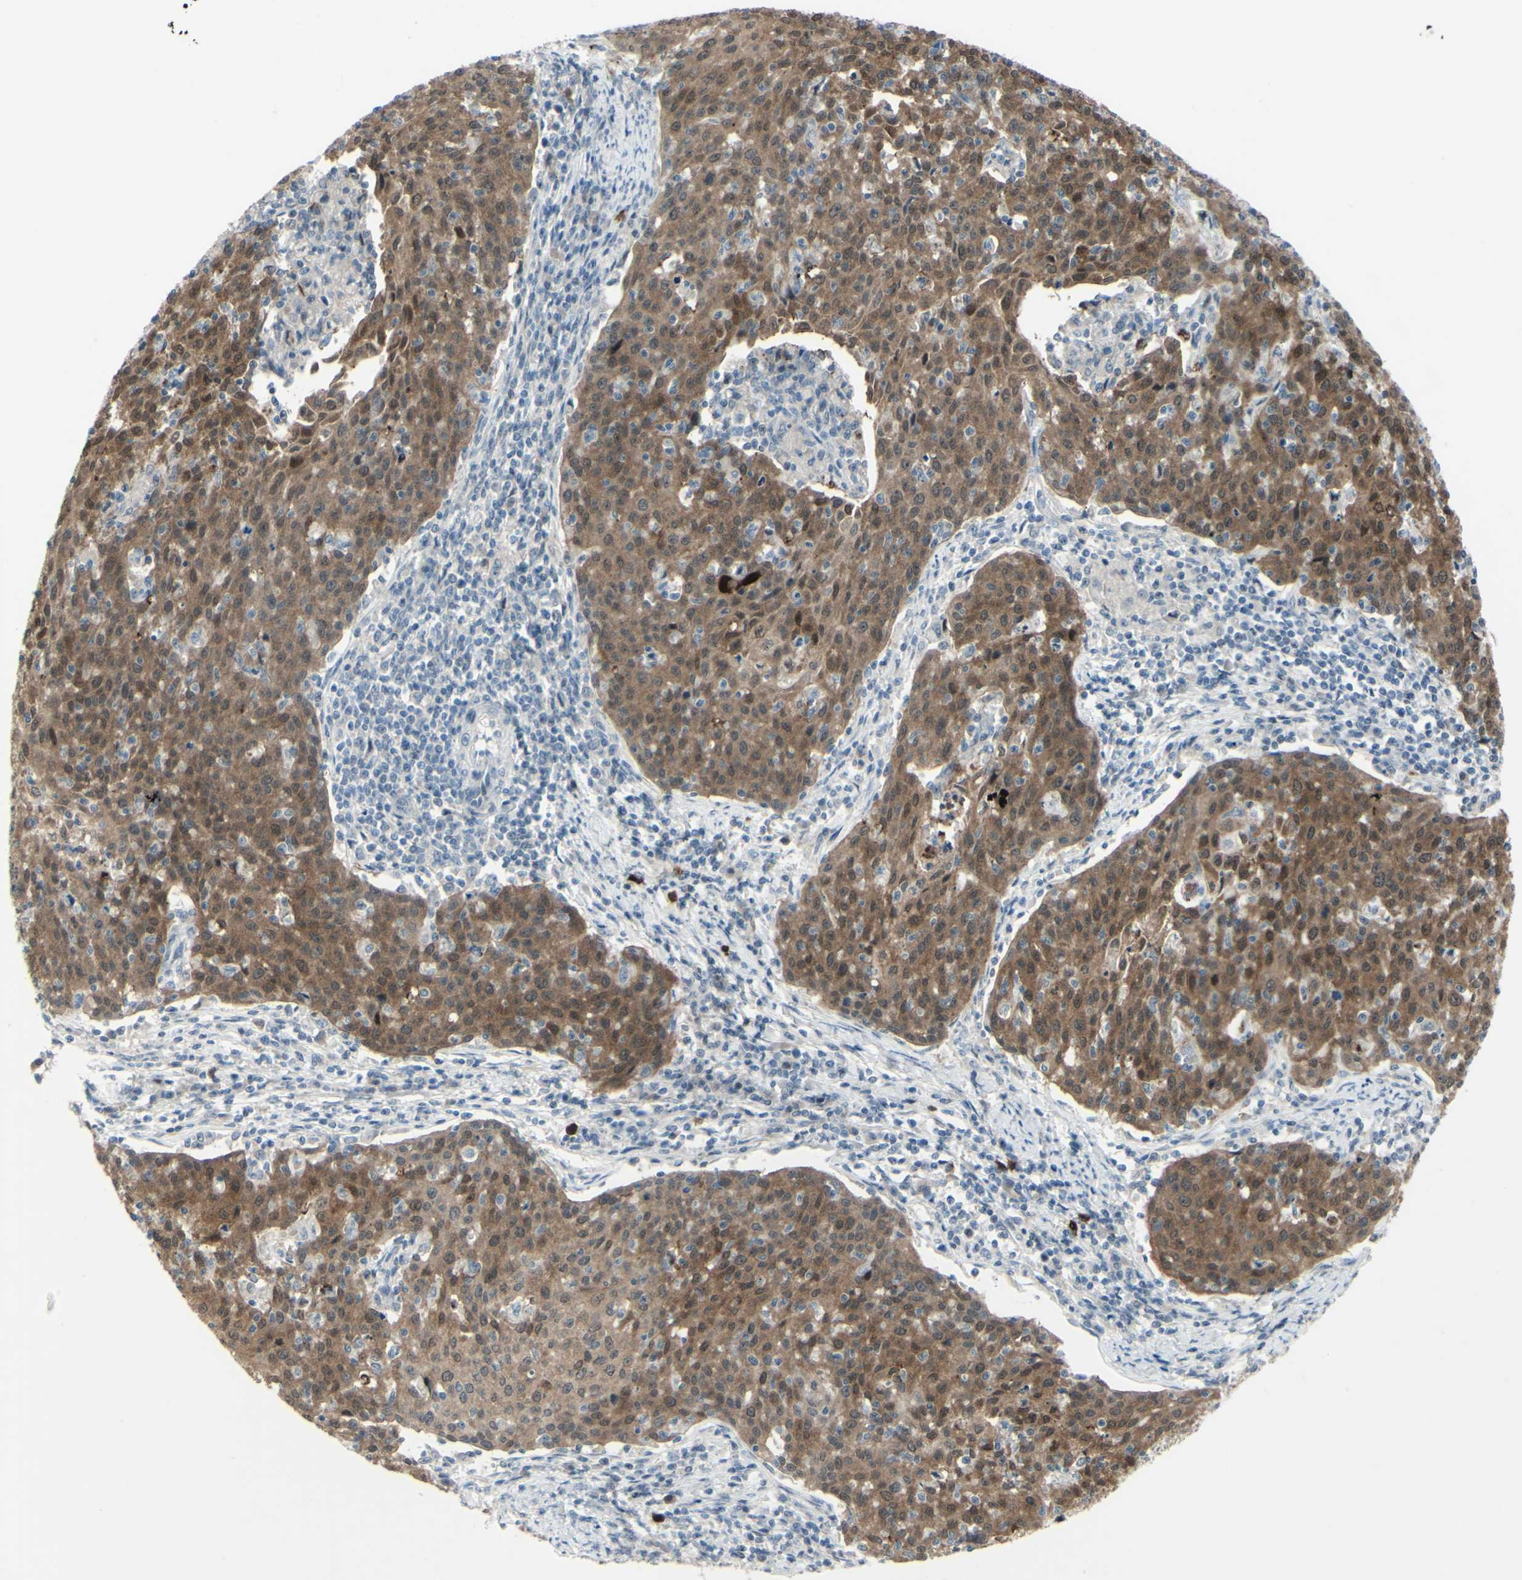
{"staining": {"intensity": "strong", "quantity": ">75%", "location": "cytoplasmic/membranous"}, "tissue": "cervical cancer", "cell_type": "Tumor cells", "image_type": "cancer", "snomed": [{"axis": "morphology", "description": "Squamous cell carcinoma, NOS"}, {"axis": "topography", "description": "Cervix"}], "caption": "Immunohistochemical staining of human cervical cancer (squamous cell carcinoma) reveals high levels of strong cytoplasmic/membranous protein expression in about >75% of tumor cells.", "gene": "ETNK1", "patient": {"sex": "female", "age": 38}}